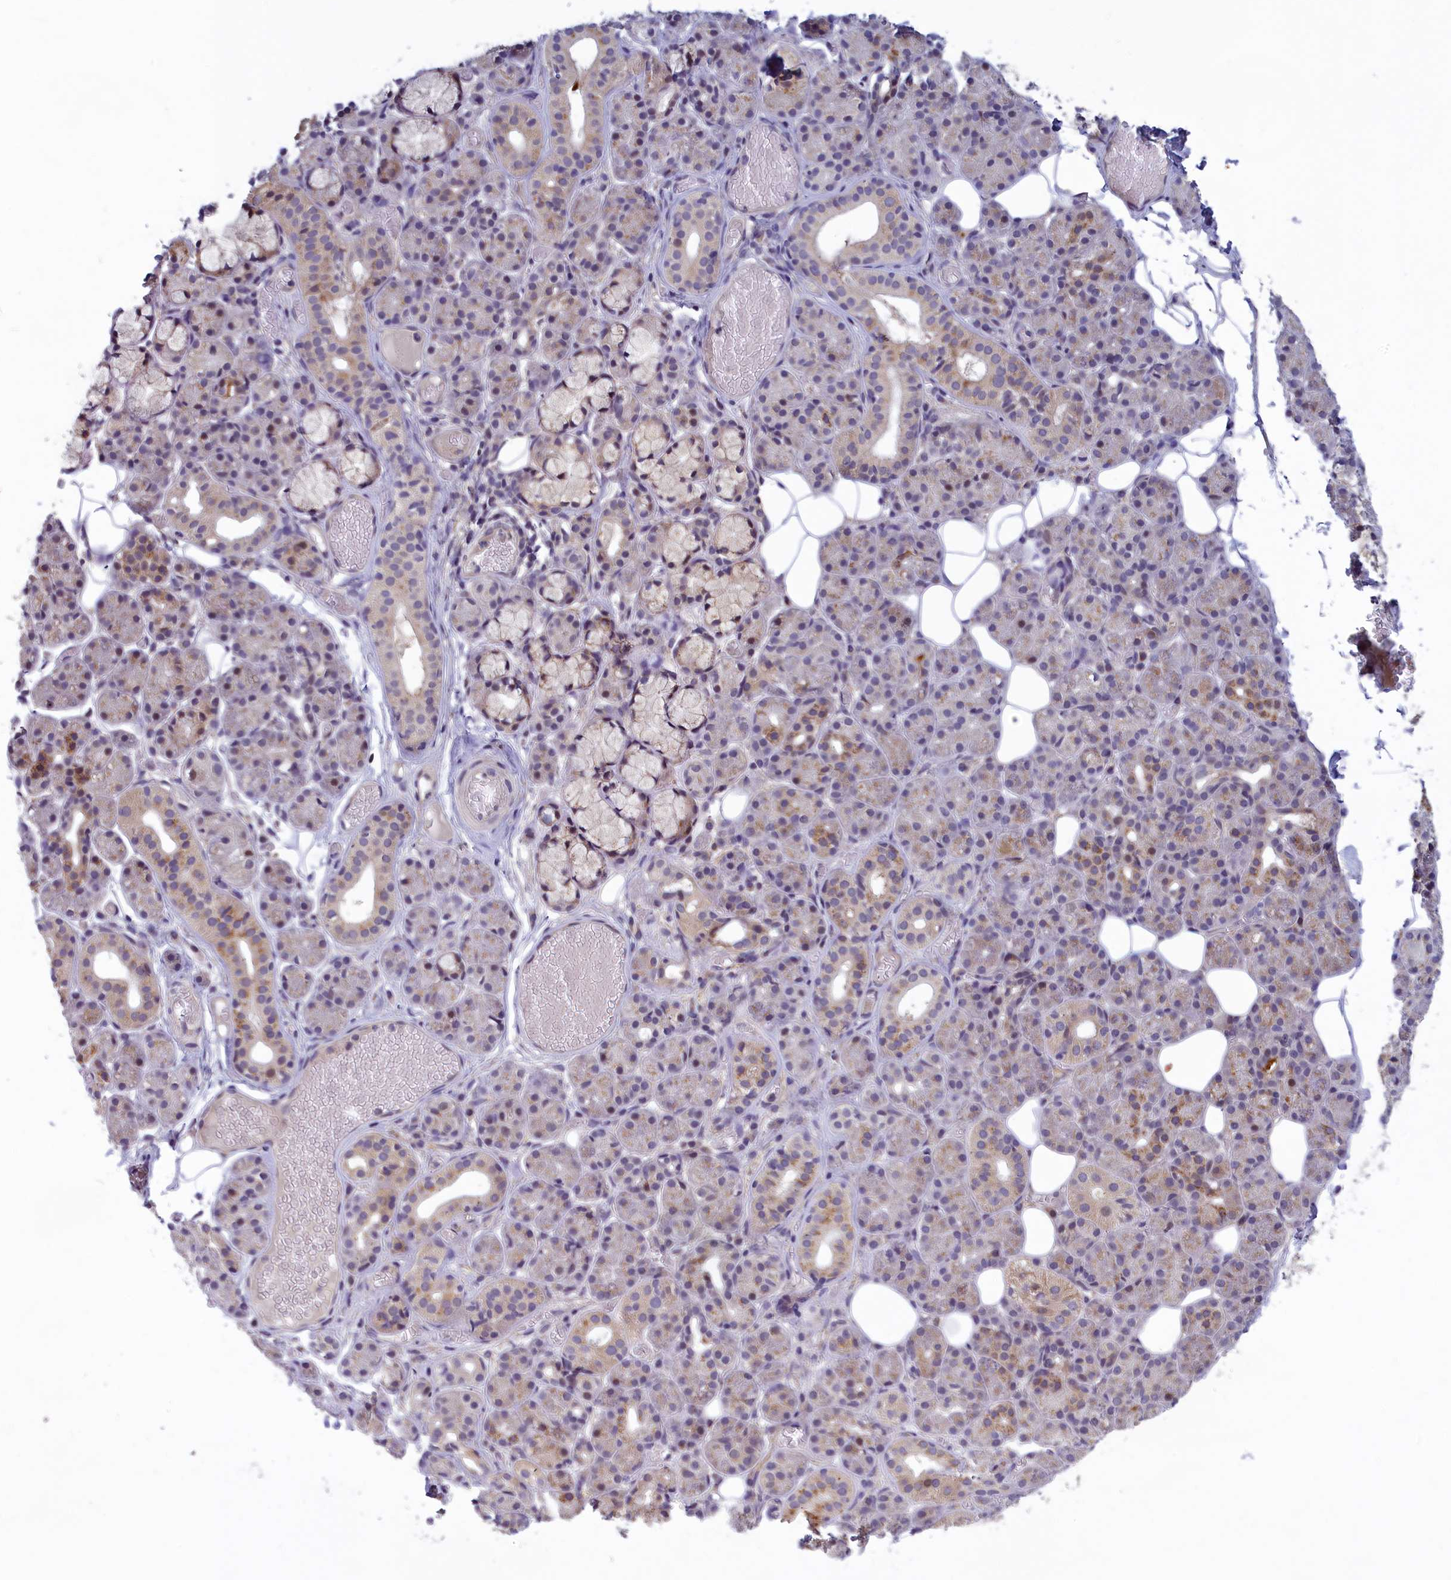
{"staining": {"intensity": "weak", "quantity": "25%-75%", "location": "cytoplasmic/membranous"}, "tissue": "salivary gland", "cell_type": "Glandular cells", "image_type": "normal", "snomed": [{"axis": "morphology", "description": "Normal tissue, NOS"}, {"axis": "topography", "description": "Salivary gland"}], "caption": "High-power microscopy captured an IHC image of normal salivary gland, revealing weak cytoplasmic/membranous positivity in about 25%-75% of glandular cells. The protein is shown in brown color, while the nuclei are stained blue.", "gene": "HECA", "patient": {"sex": "male", "age": 63}}